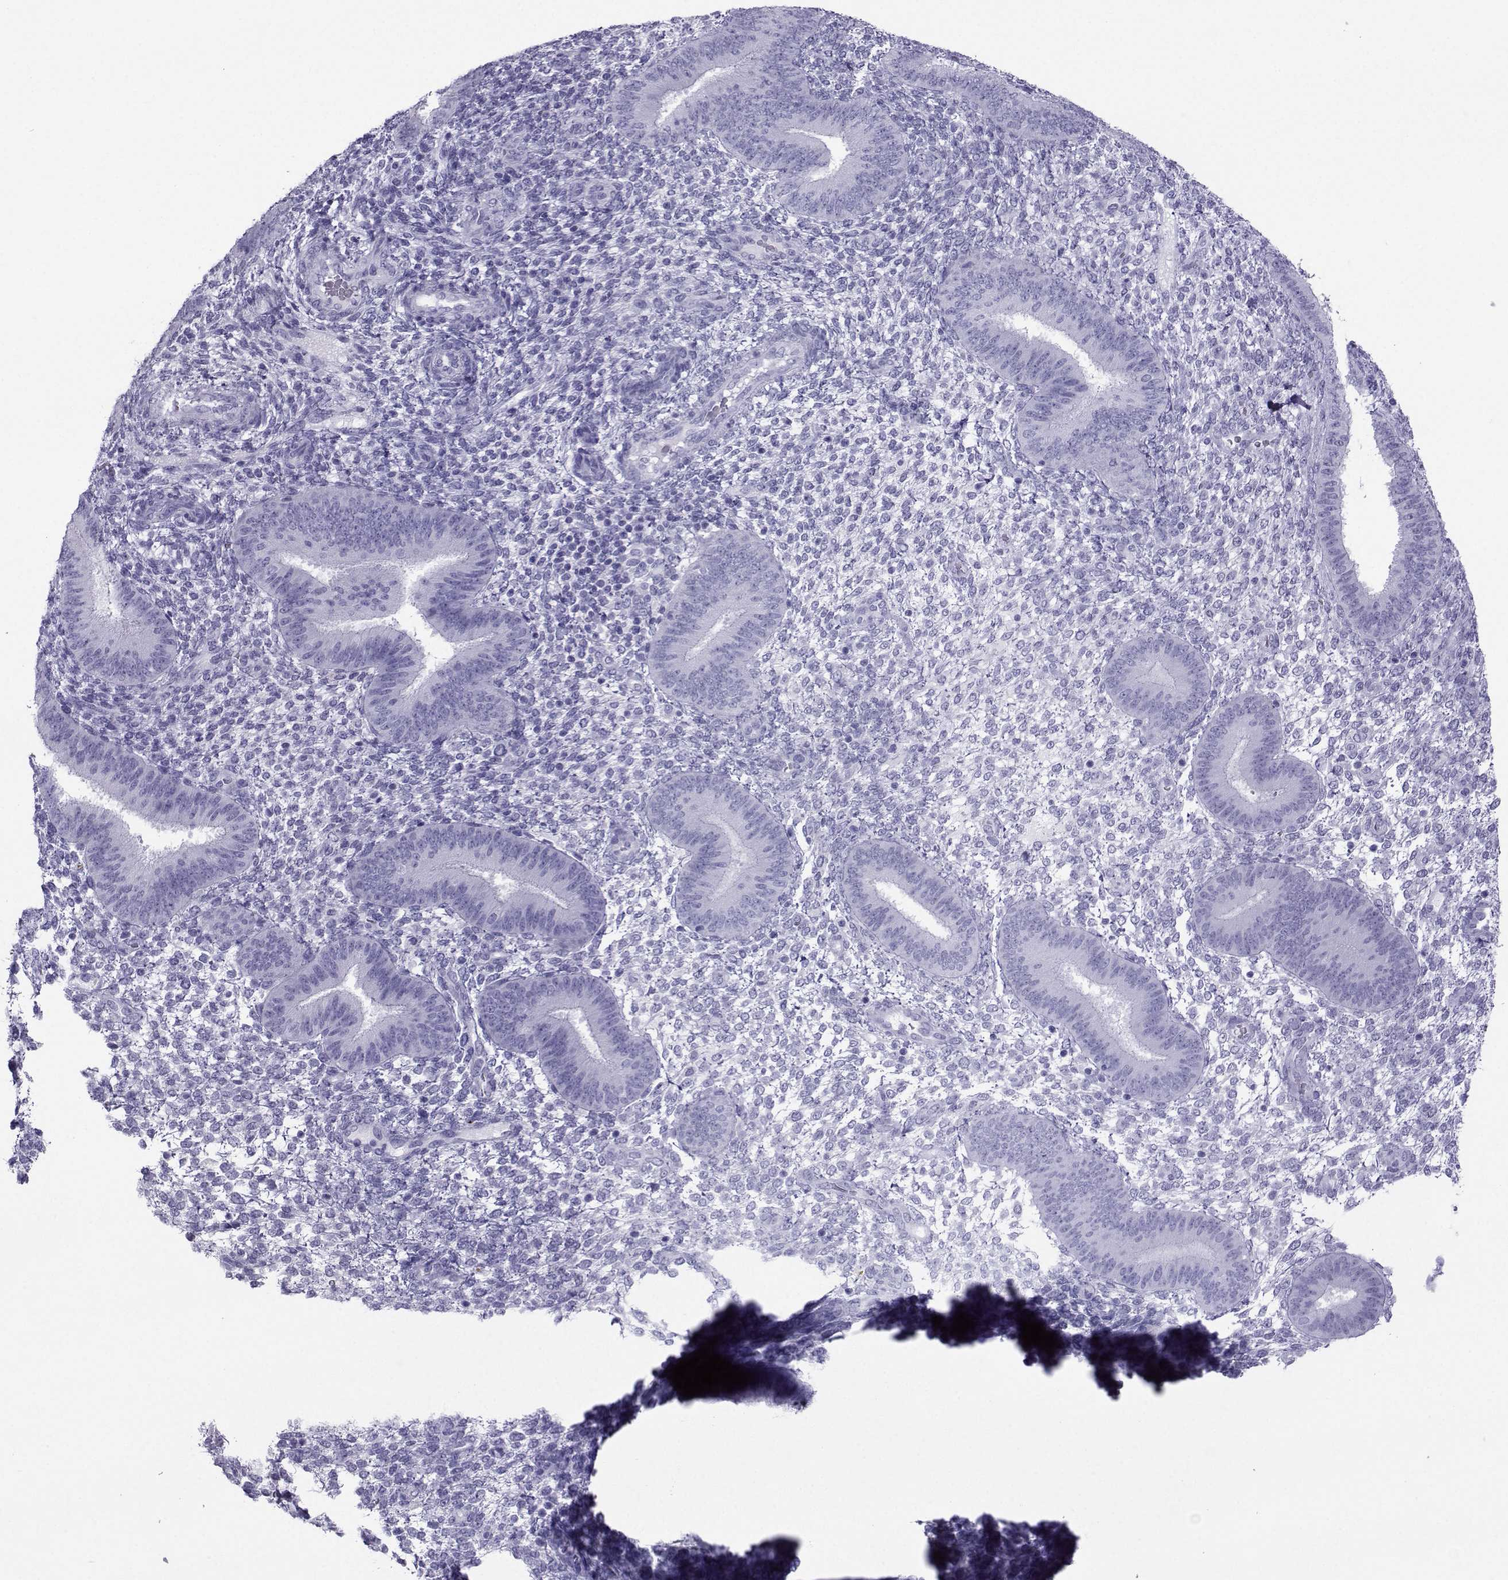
{"staining": {"intensity": "negative", "quantity": "none", "location": "none"}, "tissue": "endometrium", "cell_type": "Cells in endometrial stroma", "image_type": "normal", "snomed": [{"axis": "morphology", "description": "Normal tissue, NOS"}, {"axis": "topography", "description": "Endometrium"}], "caption": "IHC photomicrograph of benign endometrium stained for a protein (brown), which exhibits no staining in cells in endometrial stroma.", "gene": "CRYBB1", "patient": {"sex": "female", "age": 39}}